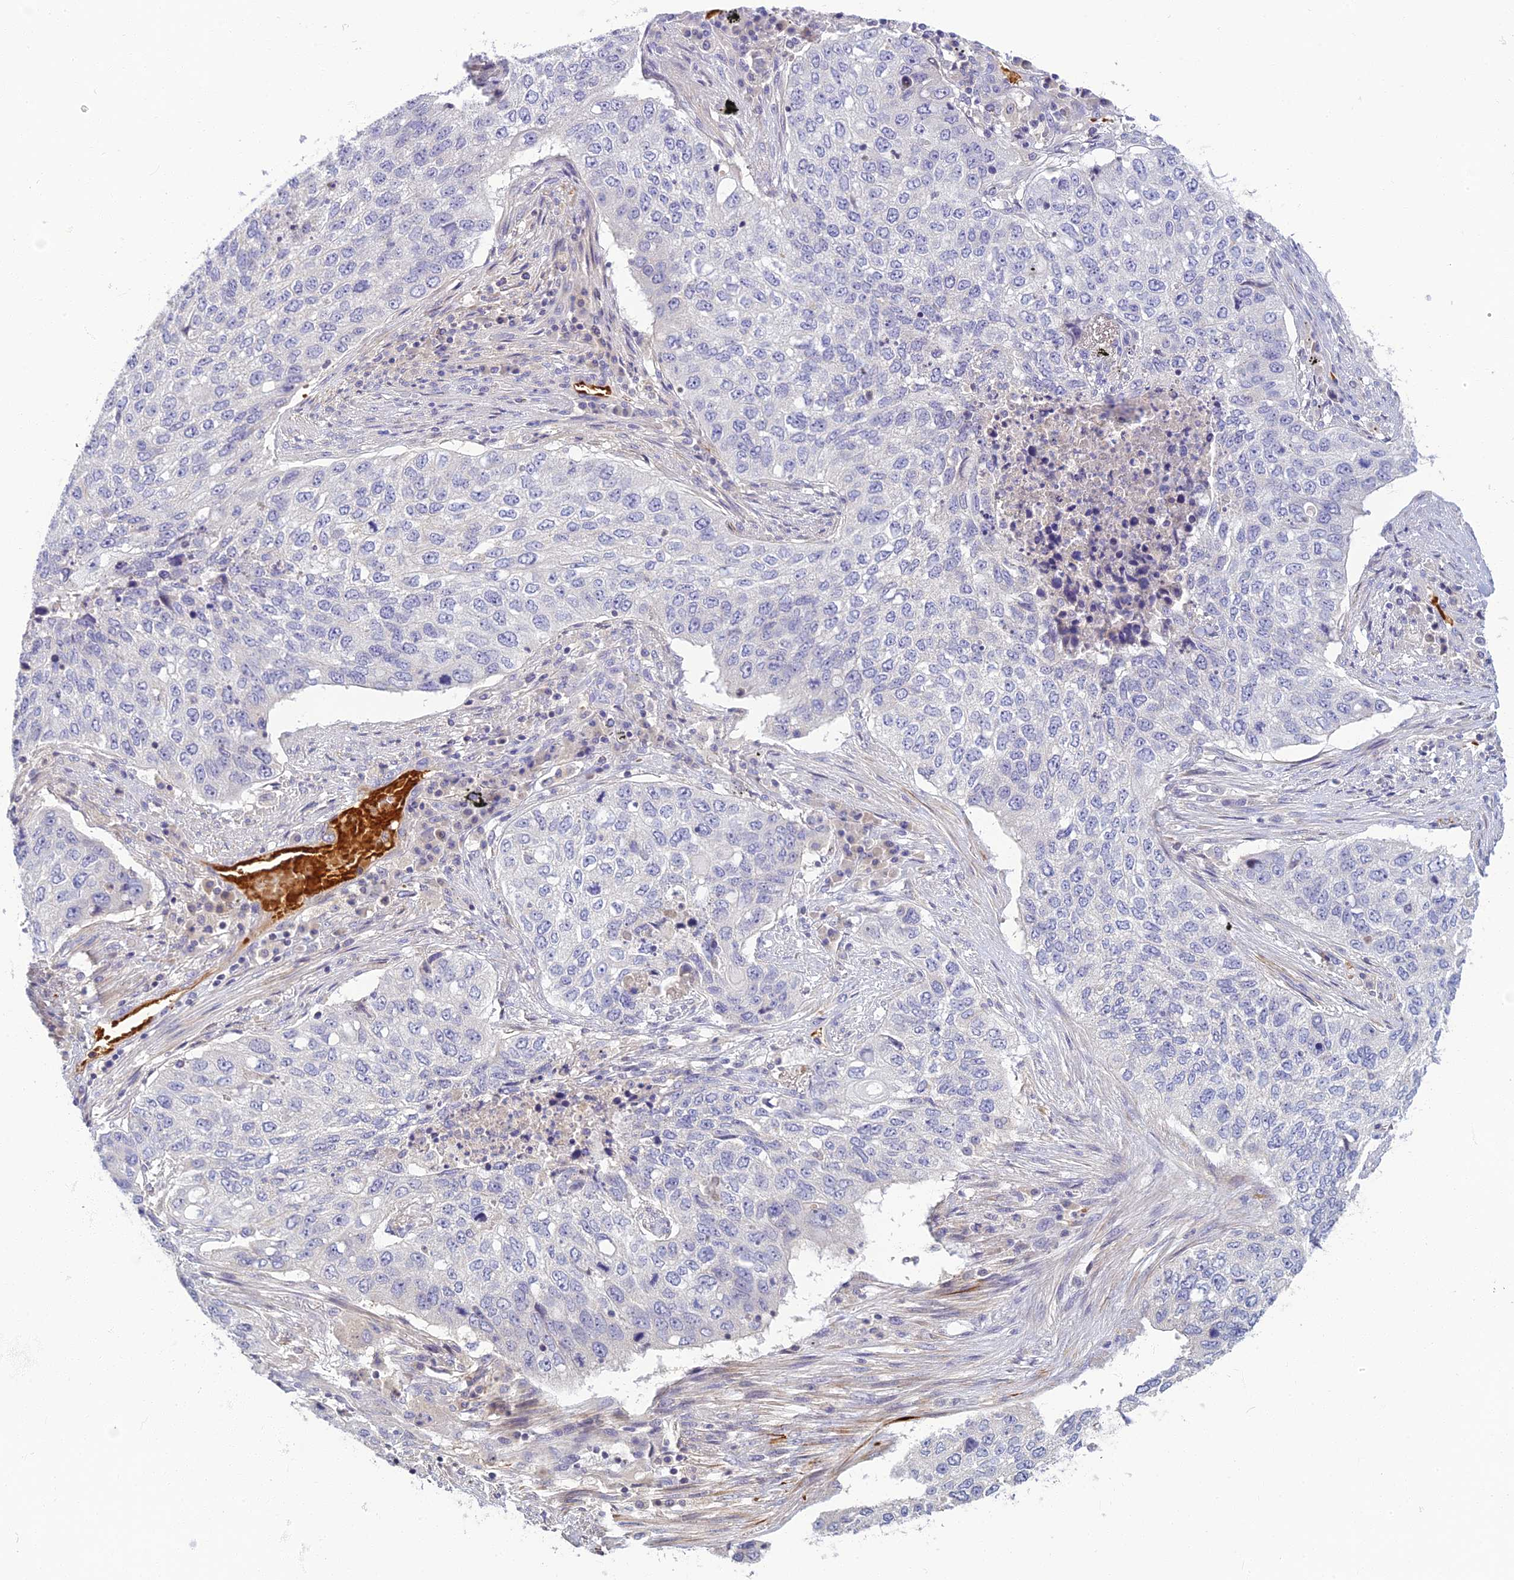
{"staining": {"intensity": "negative", "quantity": "none", "location": "none"}, "tissue": "lung cancer", "cell_type": "Tumor cells", "image_type": "cancer", "snomed": [{"axis": "morphology", "description": "Squamous cell carcinoma, NOS"}, {"axis": "topography", "description": "Lung"}], "caption": "Immunohistochemistry (IHC) of squamous cell carcinoma (lung) shows no staining in tumor cells.", "gene": "CLIP4", "patient": {"sex": "female", "age": 63}}